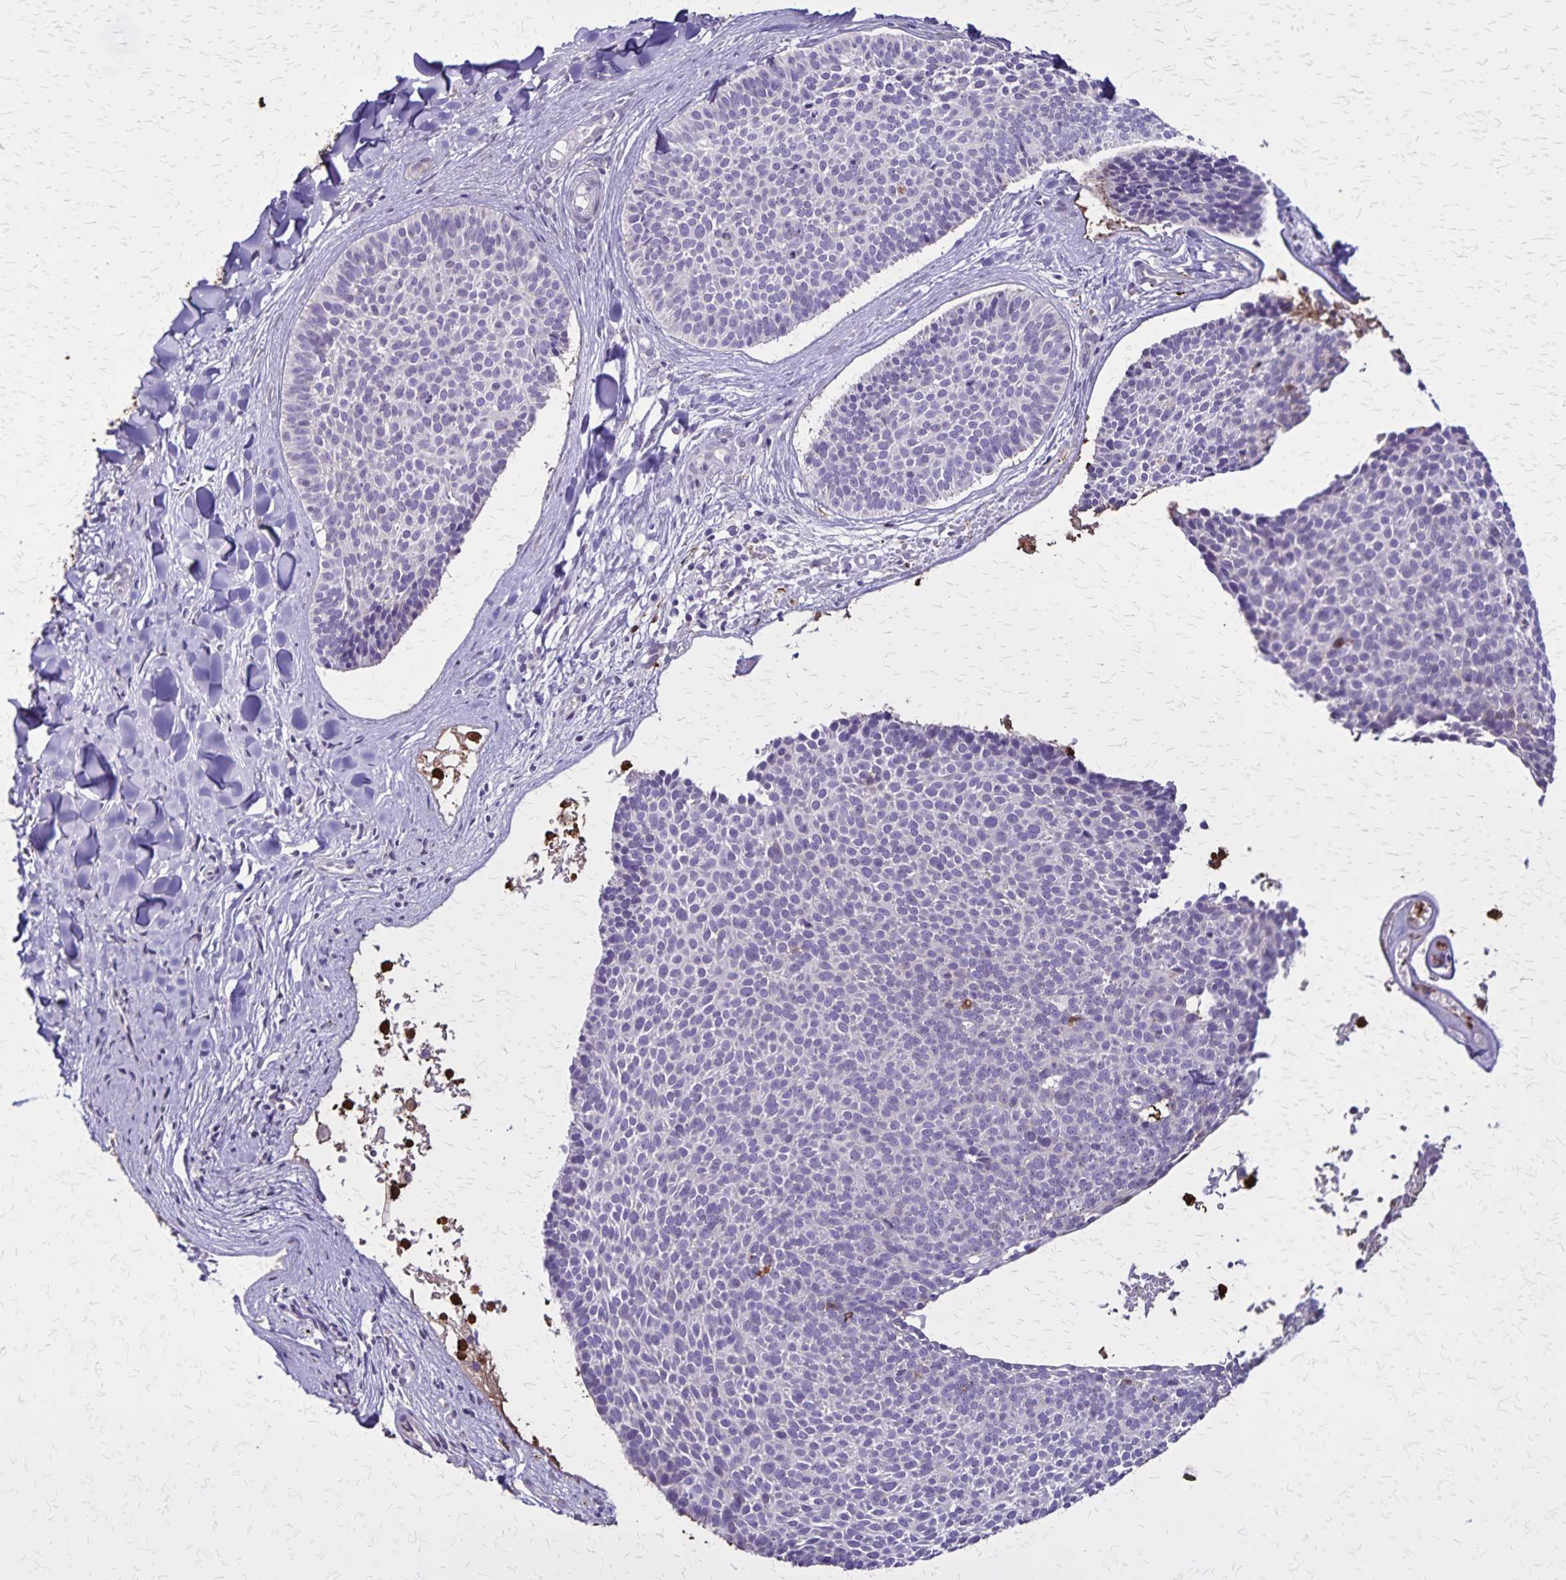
{"staining": {"intensity": "negative", "quantity": "none", "location": "none"}, "tissue": "skin cancer", "cell_type": "Tumor cells", "image_type": "cancer", "snomed": [{"axis": "morphology", "description": "Basal cell carcinoma"}, {"axis": "topography", "description": "Skin"}], "caption": "Image shows no significant protein expression in tumor cells of basal cell carcinoma (skin).", "gene": "ULBP3", "patient": {"sex": "male", "age": 82}}